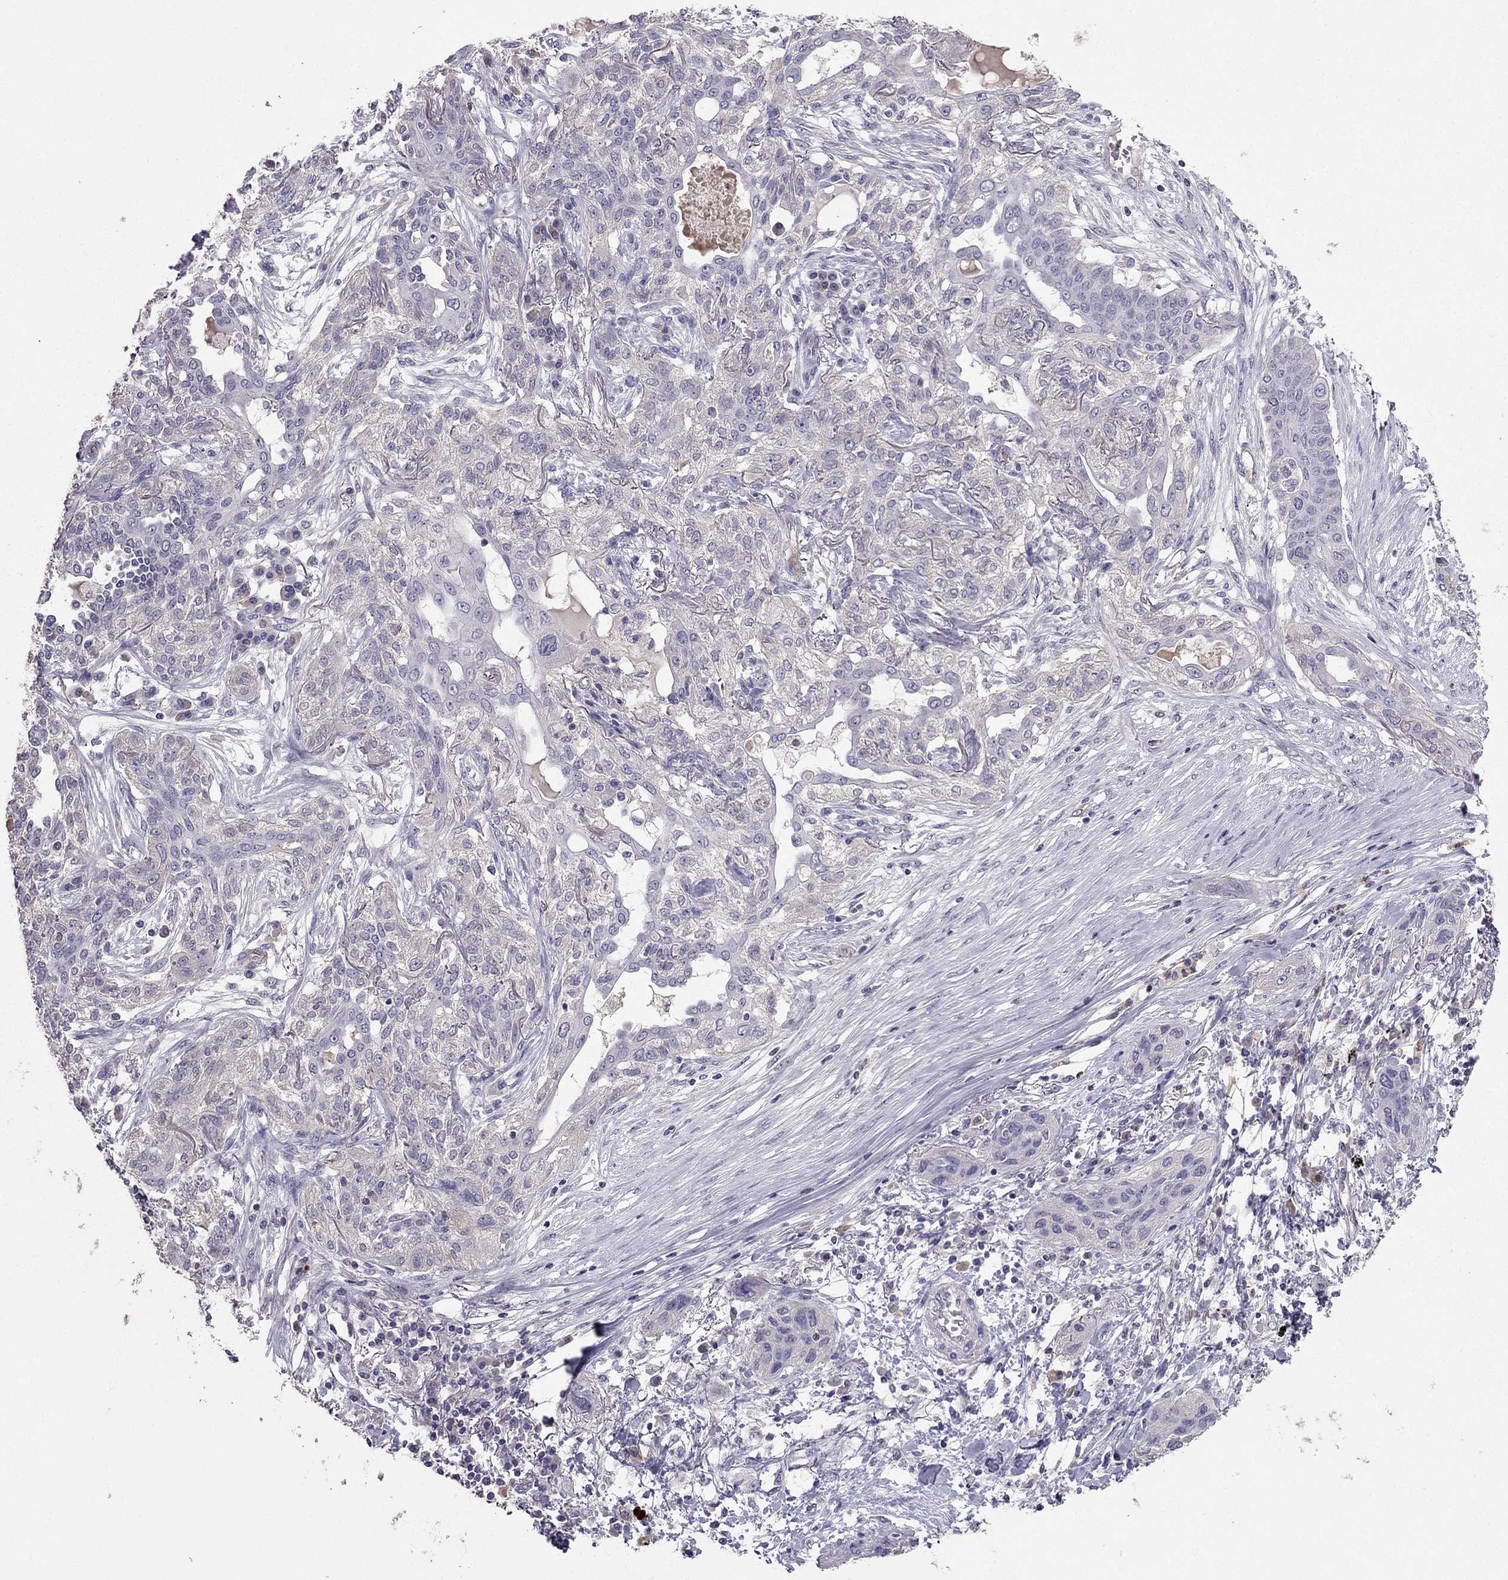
{"staining": {"intensity": "negative", "quantity": "none", "location": "none"}, "tissue": "lung cancer", "cell_type": "Tumor cells", "image_type": "cancer", "snomed": [{"axis": "morphology", "description": "Squamous cell carcinoma, NOS"}, {"axis": "topography", "description": "Lung"}], "caption": "This is an IHC photomicrograph of human lung squamous cell carcinoma. There is no staining in tumor cells.", "gene": "RFLNB", "patient": {"sex": "female", "age": 70}}